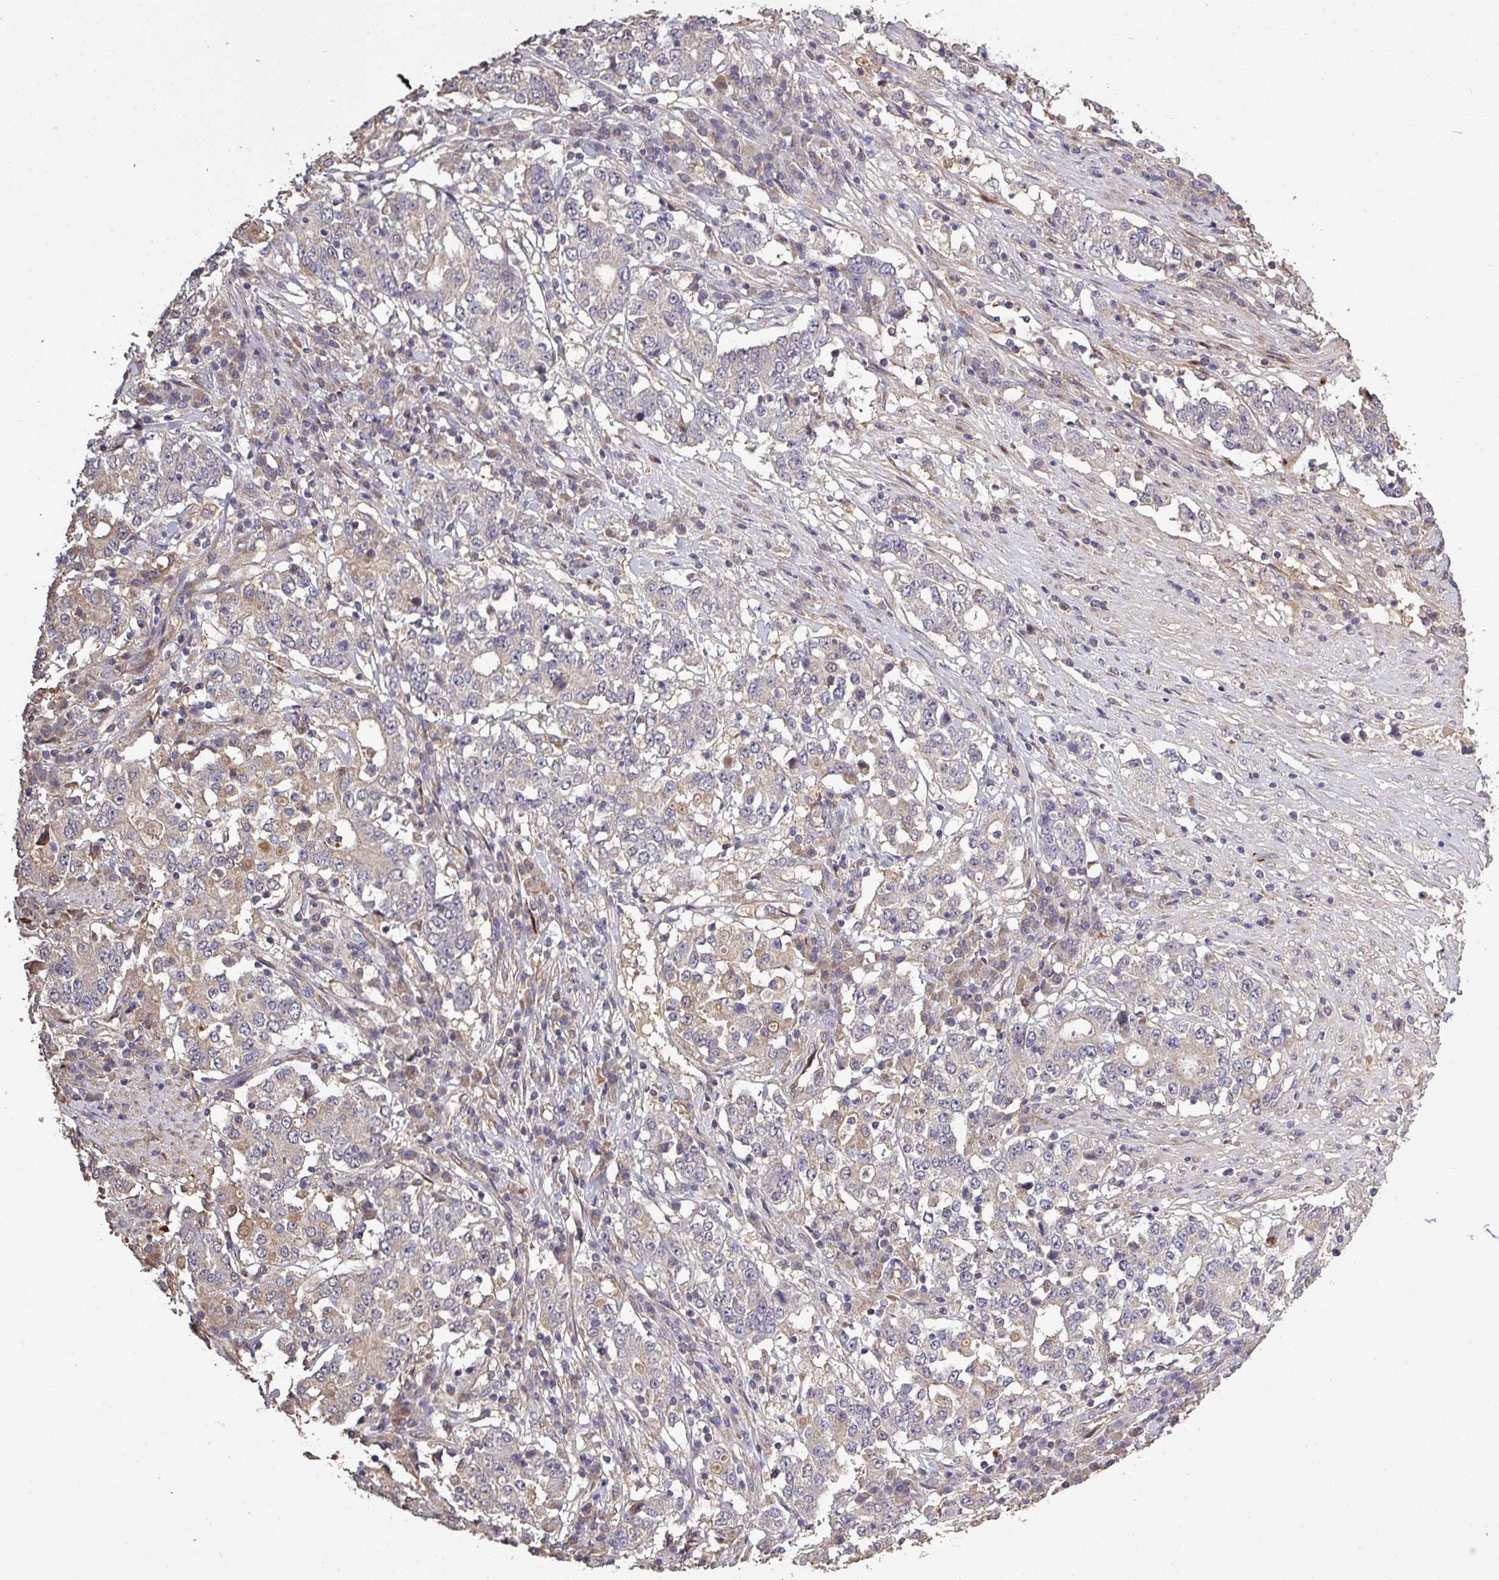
{"staining": {"intensity": "weak", "quantity": "<25%", "location": "cytoplasmic/membranous"}, "tissue": "stomach cancer", "cell_type": "Tumor cells", "image_type": "cancer", "snomed": [{"axis": "morphology", "description": "Adenocarcinoma, NOS"}, {"axis": "topography", "description": "Stomach"}], "caption": "High magnification brightfield microscopy of stomach adenocarcinoma stained with DAB (3,3'-diaminobenzidine) (brown) and counterstained with hematoxylin (blue): tumor cells show no significant expression.", "gene": "ISLR", "patient": {"sex": "male", "age": 59}}